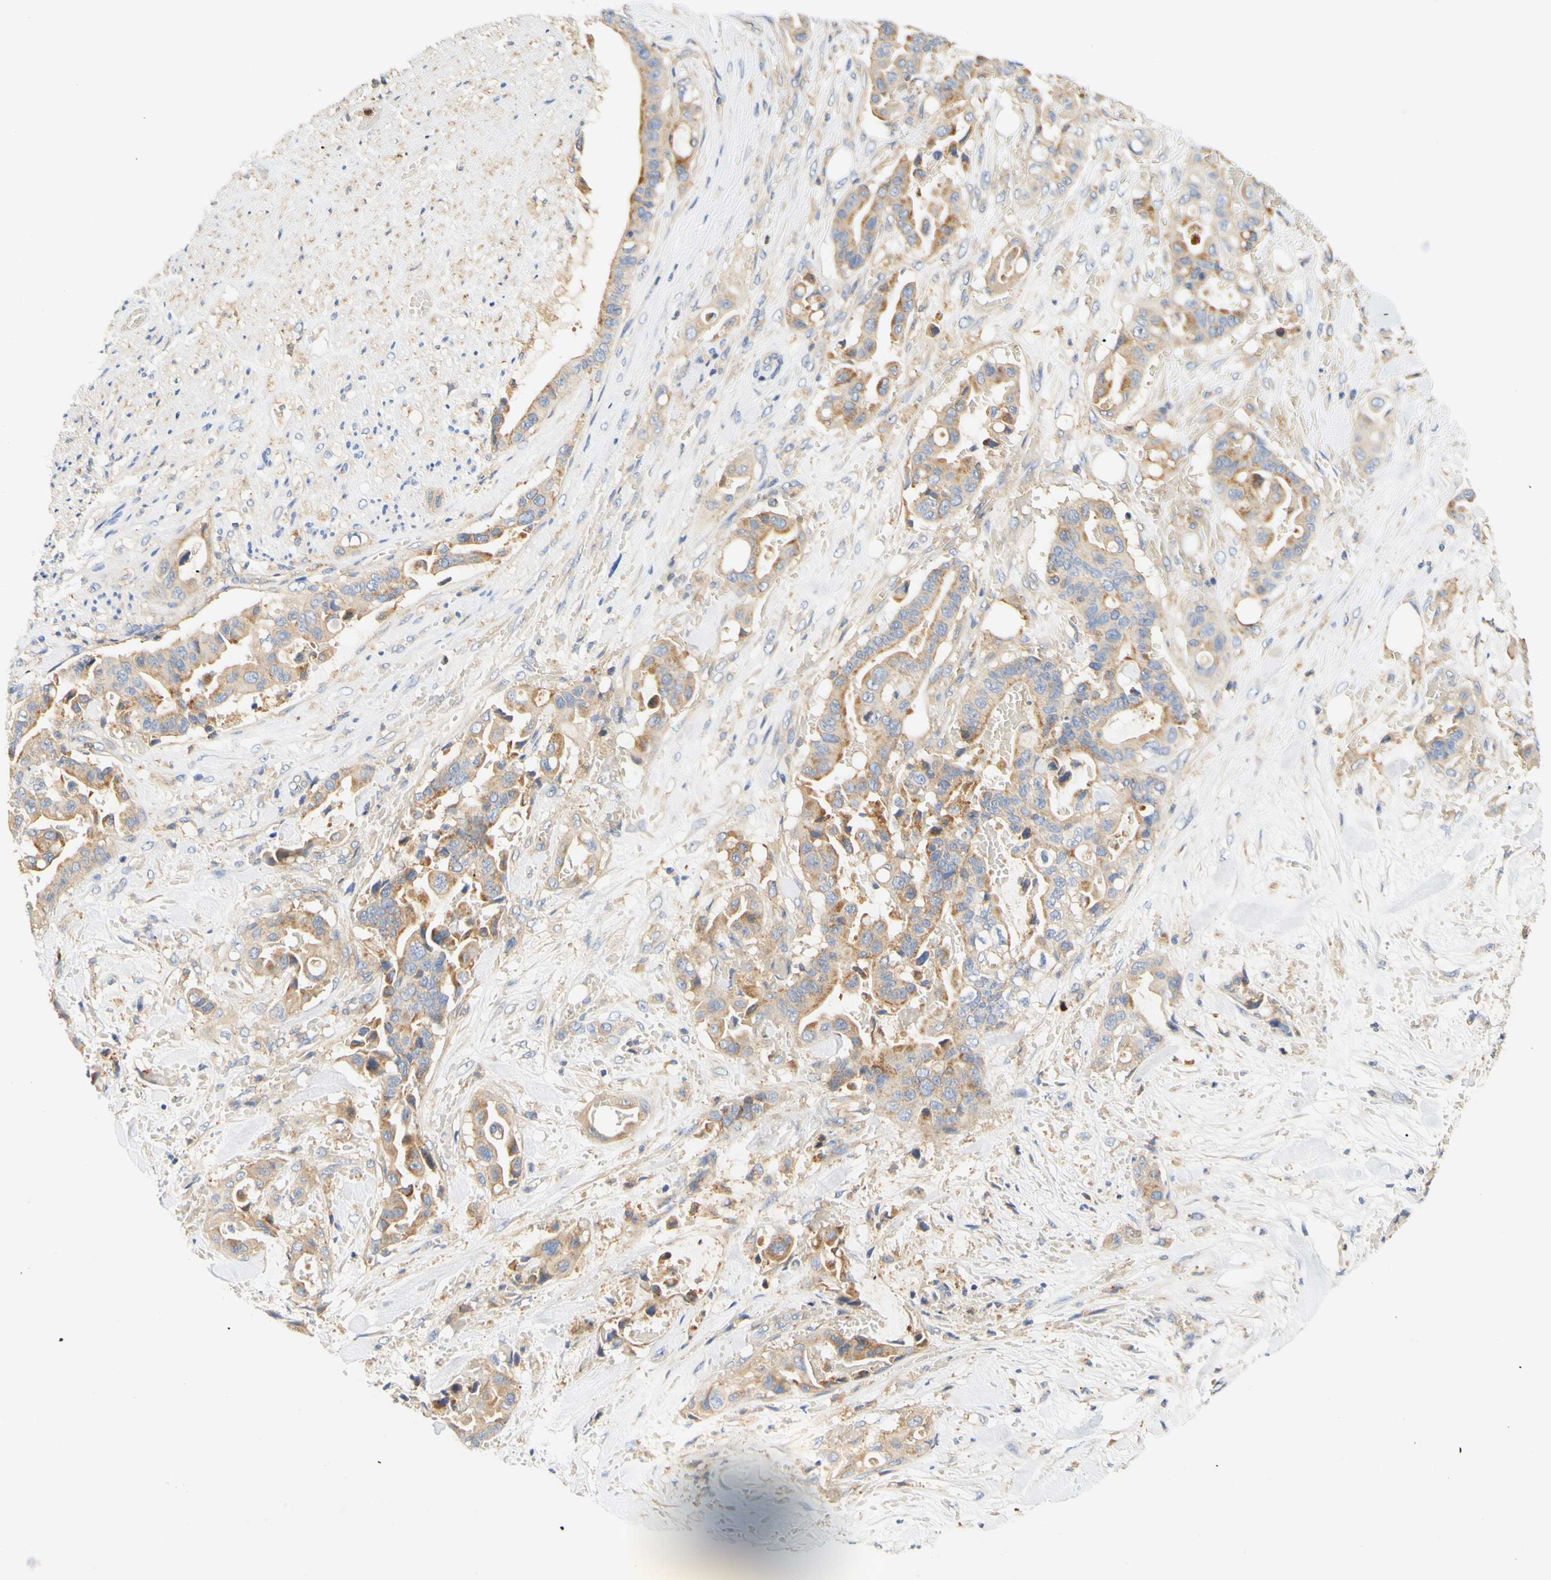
{"staining": {"intensity": "moderate", "quantity": ">75%", "location": "cytoplasmic/membranous"}, "tissue": "liver cancer", "cell_type": "Tumor cells", "image_type": "cancer", "snomed": [{"axis": "morphology", "description": "Cholangiocarcinoma"}, {"axis": "topography", "description": "Liver"}], "caption": "Liver cholangiocarcinoma stained with immunohistochemistry (IHC) exhibits moderate cytoplasmic/membranous positivity in about >75% of tumor cells. The protein is shown in brown color, while the nuclei are stained blue.", "gene": "PCDH7", "patient": {"sex": "female", "age": 61}}